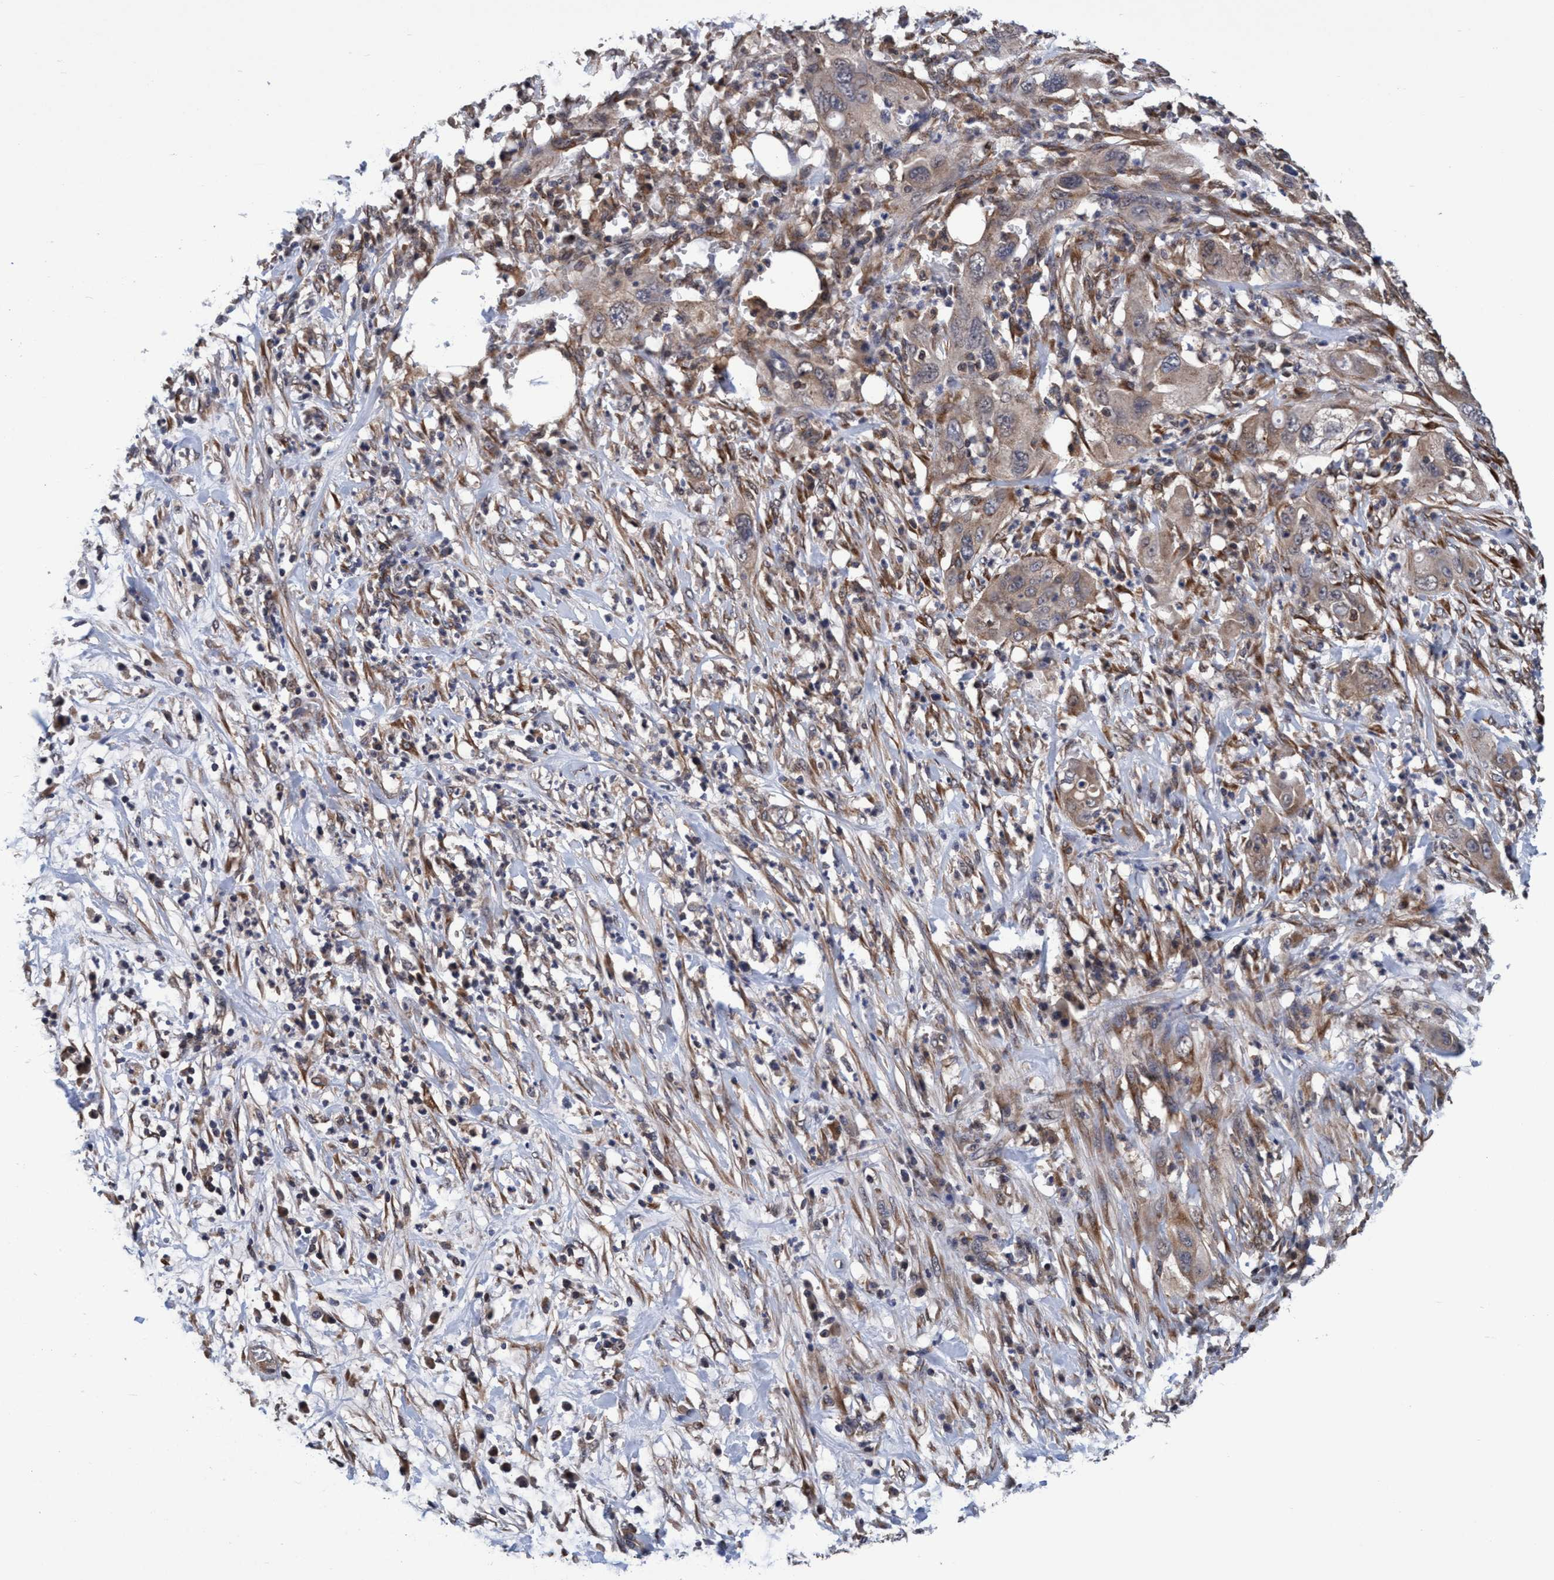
{"staining": {"intensity": "weak", "quantity": ">75%", "location": "cytoplasmic/membranous"}, "tissue": "pancreatic cancer", "cell_type": "Tumor cells", "image_type": "cancer", "snomed": [{"axis": "morphology", "description": "Adenocarcinoma, NOS"}, {"axis": "topography", "description": "Pancreas"}], "caption": "The photomicrograph reveals immunohistochemical staining of pancreatic cancer (adenocarcinoma). There is weak cytoplasmic/membranous positivity is appreciated in about >75% of tumor cells. (Stains: DAB (3,3'-diaminobenzidine) in brown, nuclei in blue, Microscopy: brightfield microscopy at high magnification).", "gene": "CALCOCO2", "patient": {"sex": "female", "age": 78}}